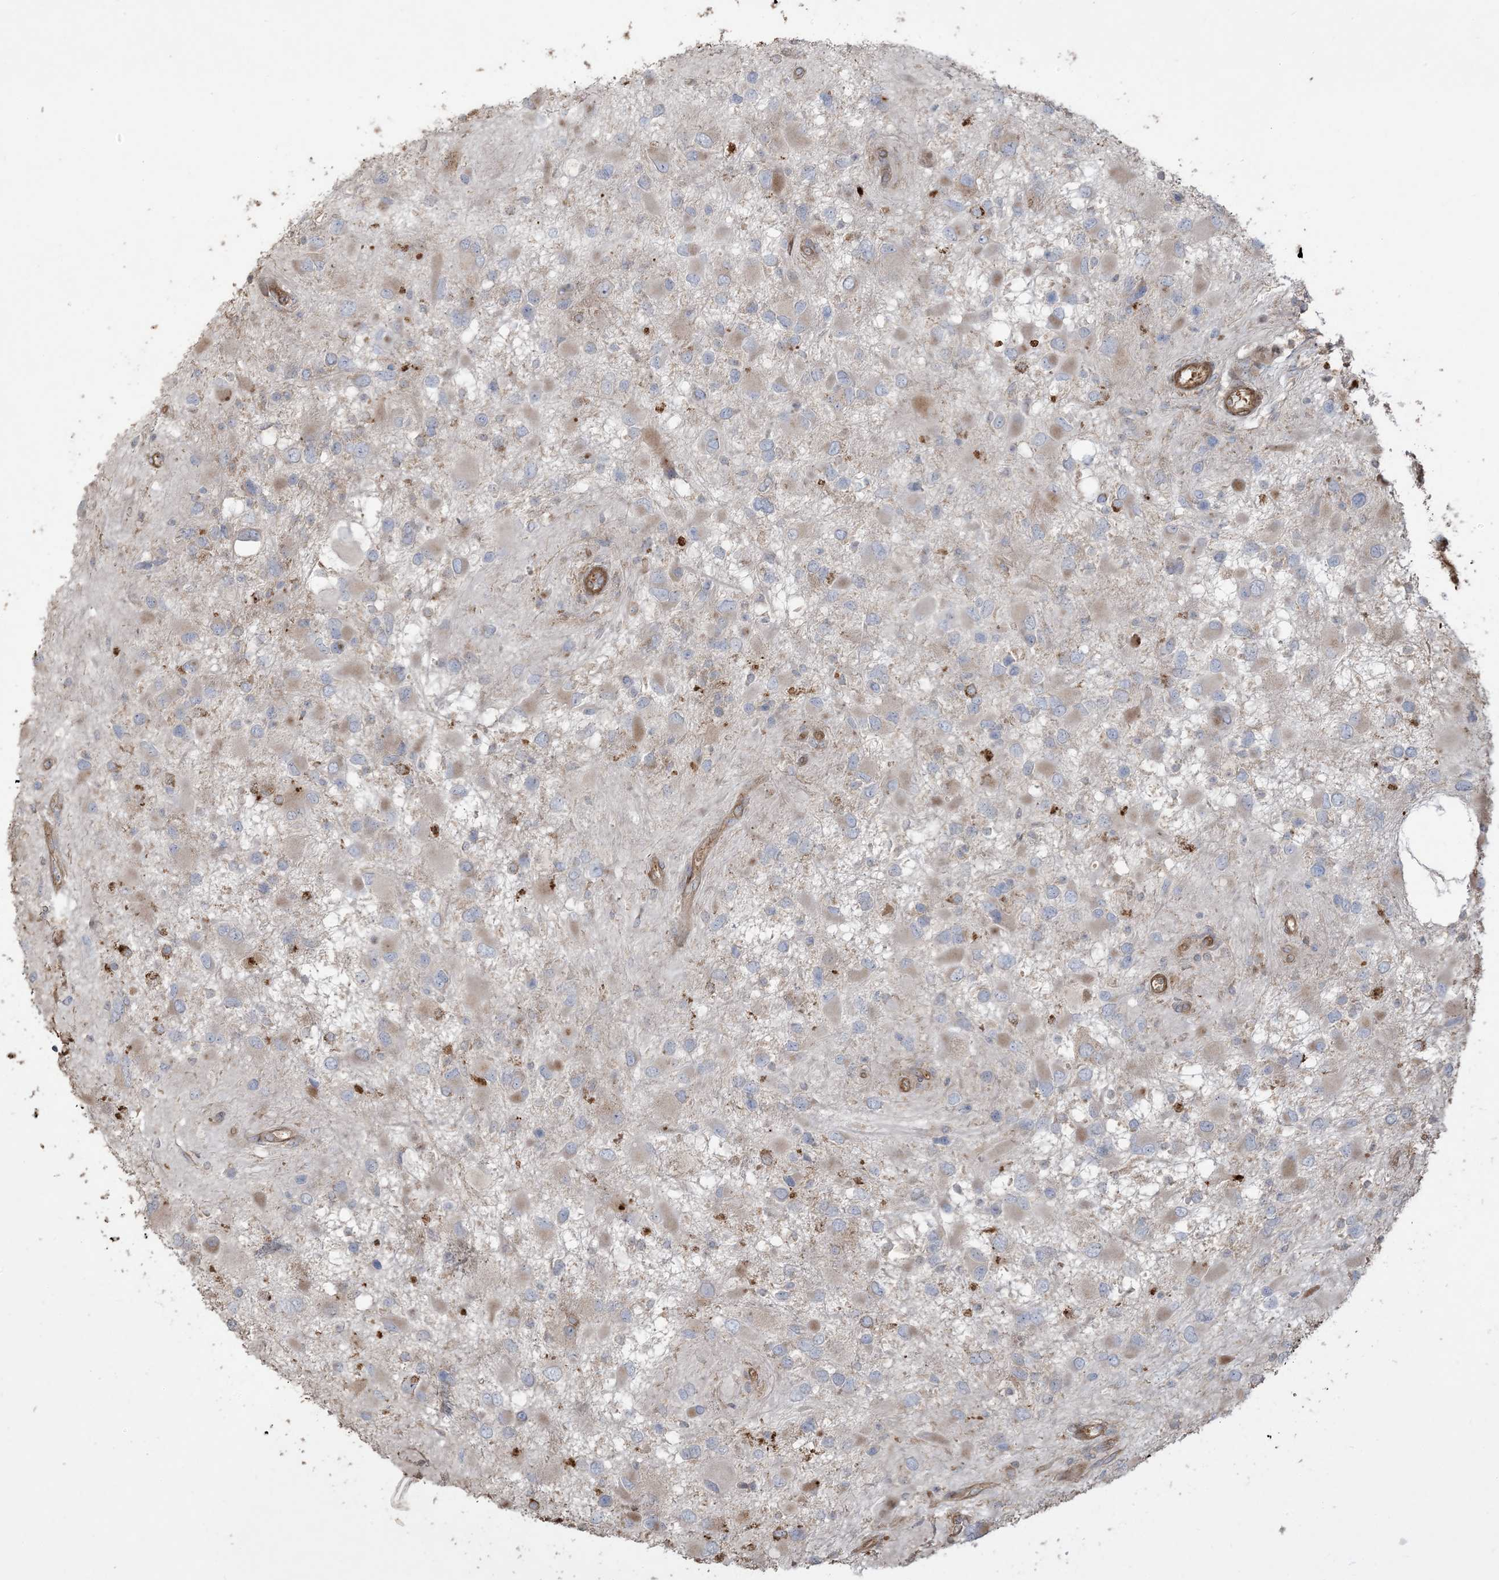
{"staining": {"intensity": "moderate", "quantity": "<25%", "location": "cytoplasmic/membranous"}, "tissue": "glioma", "cell_type": "Tumor cells", "image_type": "cancer", "snomed": [{"axis": "morphology", "description": "Glioma, malignant, High grade"}, {"axis": "topography", "description": "Brain"}], "caption": "IHC (DAB (3,3'-diaminobenzidine)) staining of human glioma shows moderate cytoplasmic/membranous protein expression in about <25% of tumor cells.", "gene": "KLHL18", "patient": {"sex": "male", "age": 53}}